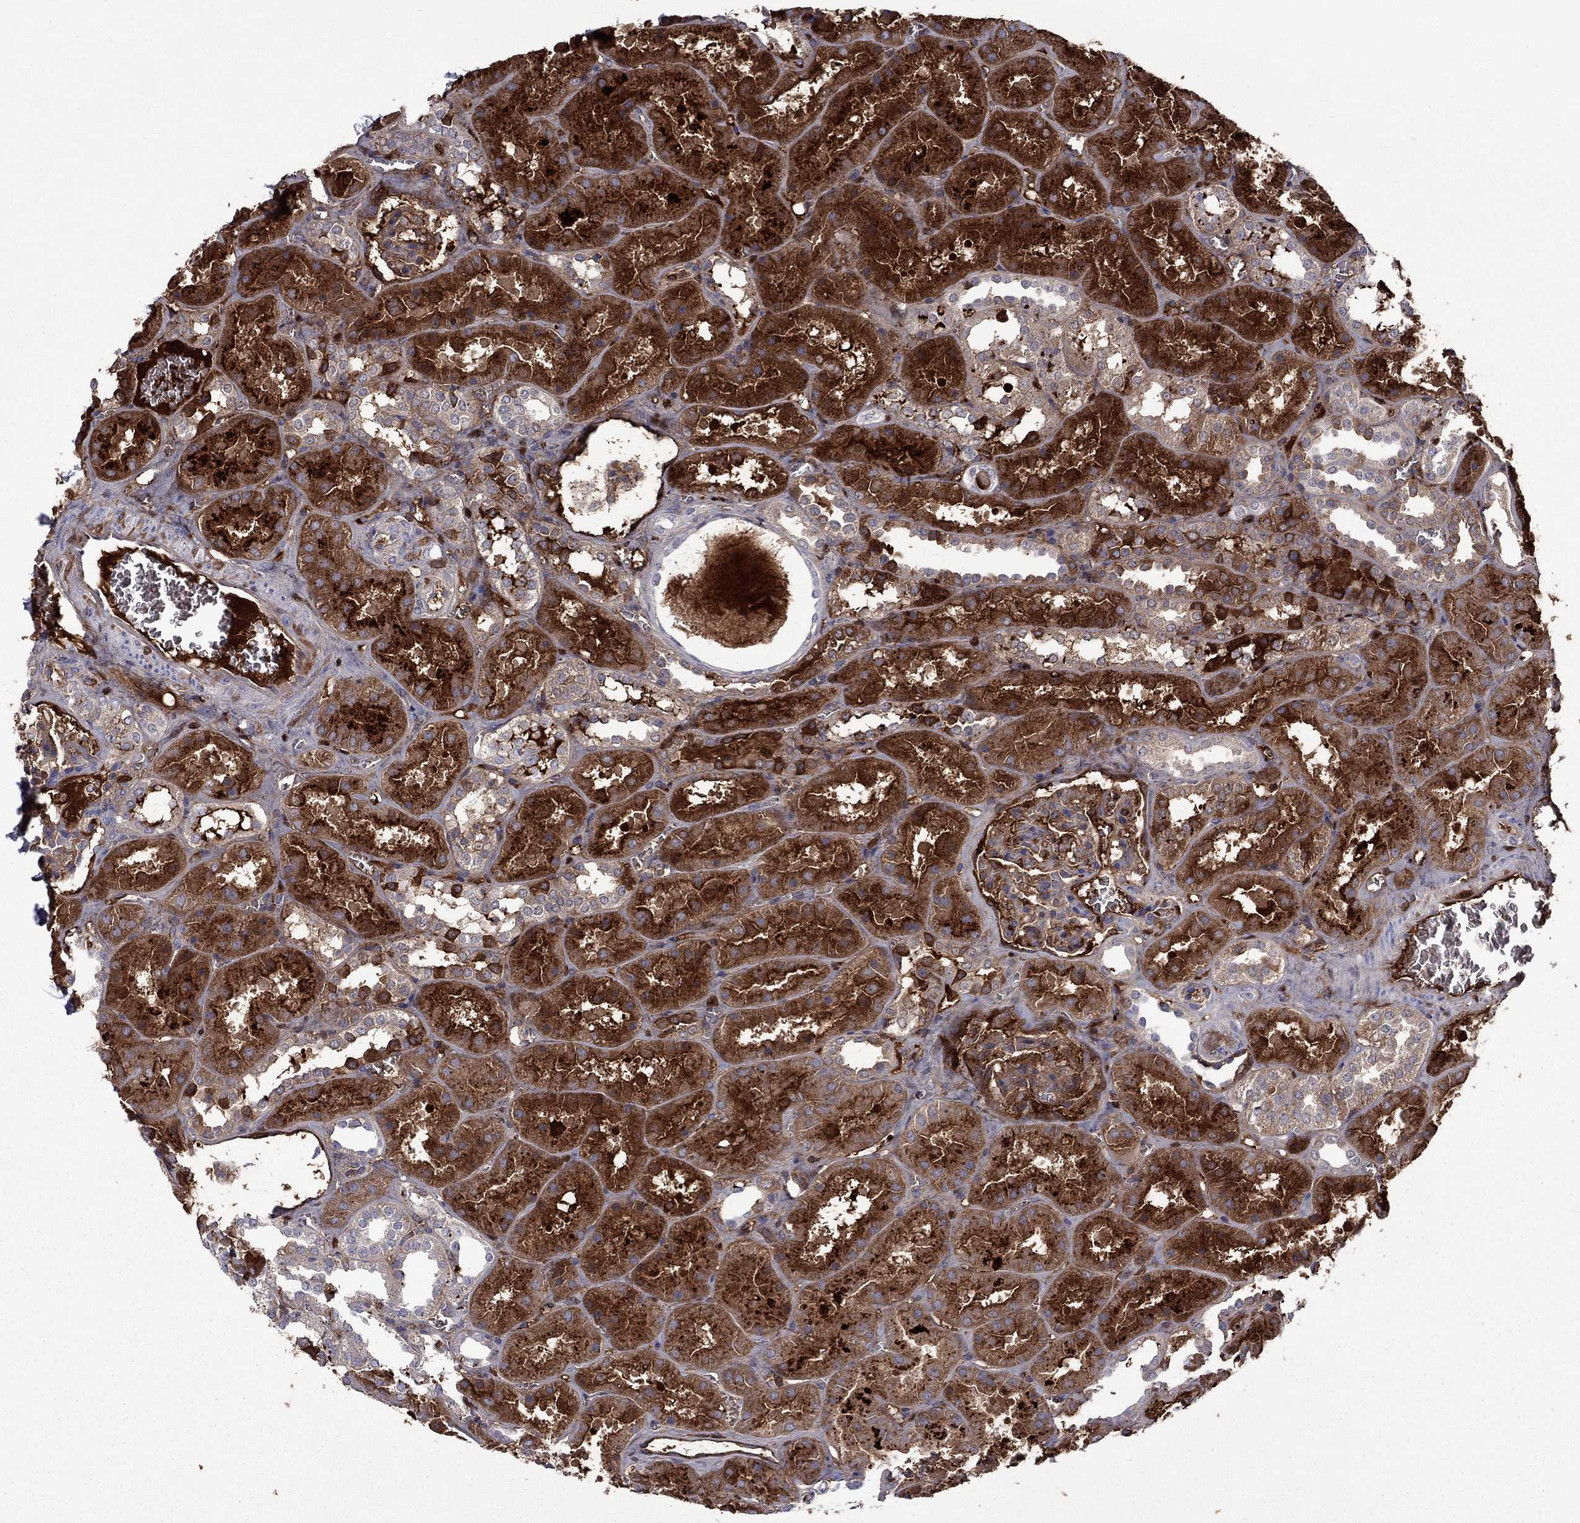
{"staining": {"intensity": "moderate", "quantity": "<25%", "location": "cytoplasmic/membranous"}, "tissue": "kidney", "cell_type": "Cells in glomeruli", "image_type": "normal", "snomed": [{"axis": "morphology", "description": "Normal tissue, NOS"}, {"axis": "topography", "description": "Kidney"}], "caption": "Moderate cytoplasmic/membranous staining is seen in approximately <25% of cells in glomeruli in benign kidney.", "gene": "HPX", "patient": {"sex": "female", "age": 41}}